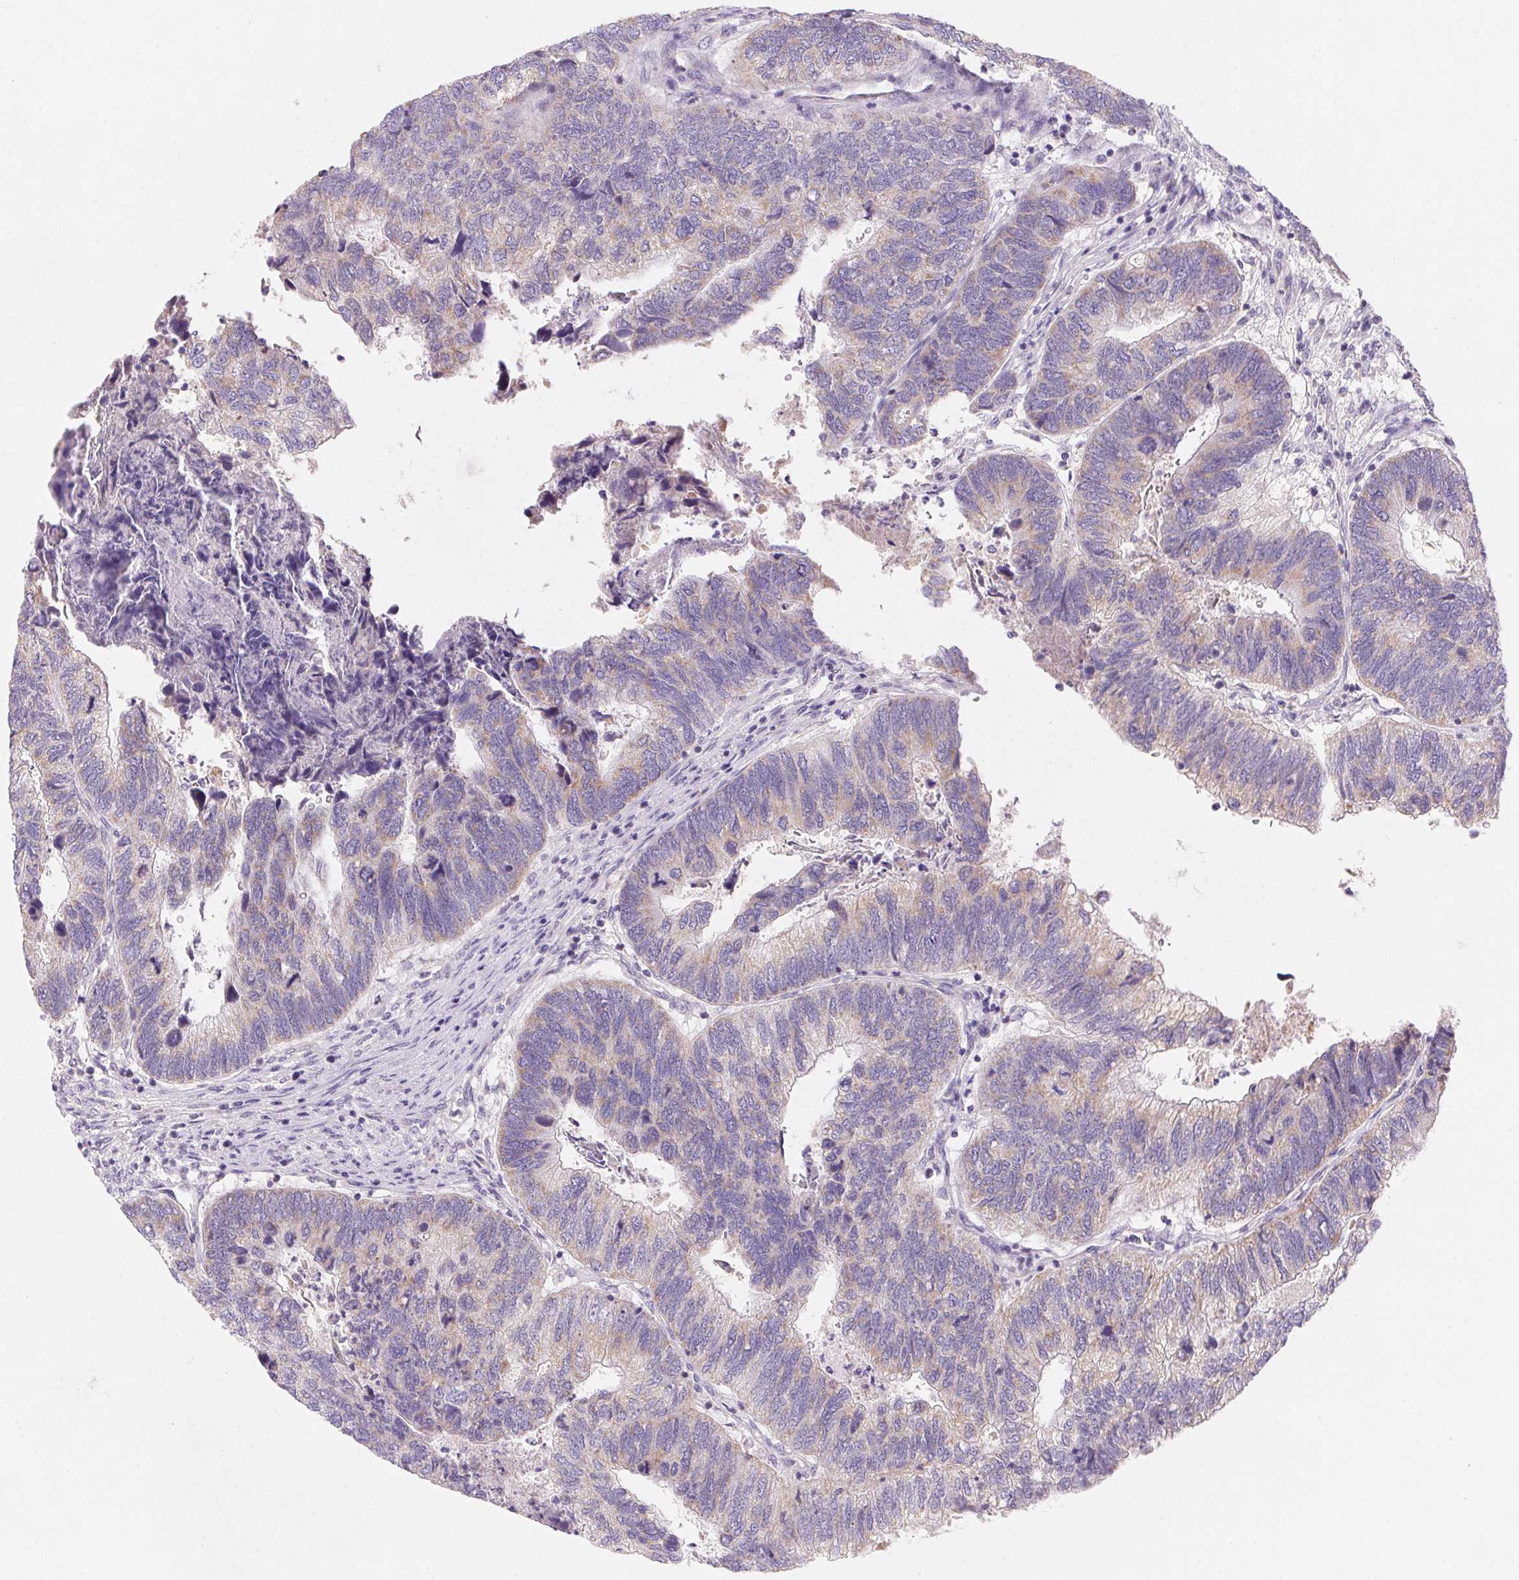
{"staining": {"intensity": "weak", "quantity": "<25%", "location": "cytoplasmic/membranous"}, "tissue": "colorectal cancer", "cell_type": "Tumor cells", "image_type": "cancer", "snomed": [{"axis": "morphology", "description": "Adenocarcinoma, NOS"}, {"axis": "topography", "description": "Colon"}], "caption": "This is an immunohistochemistry image of human colorectal cancer. There is no staining in tumor cells.", "gene": "DPPA5", "patient": {"sex": "female", "age": 67}}